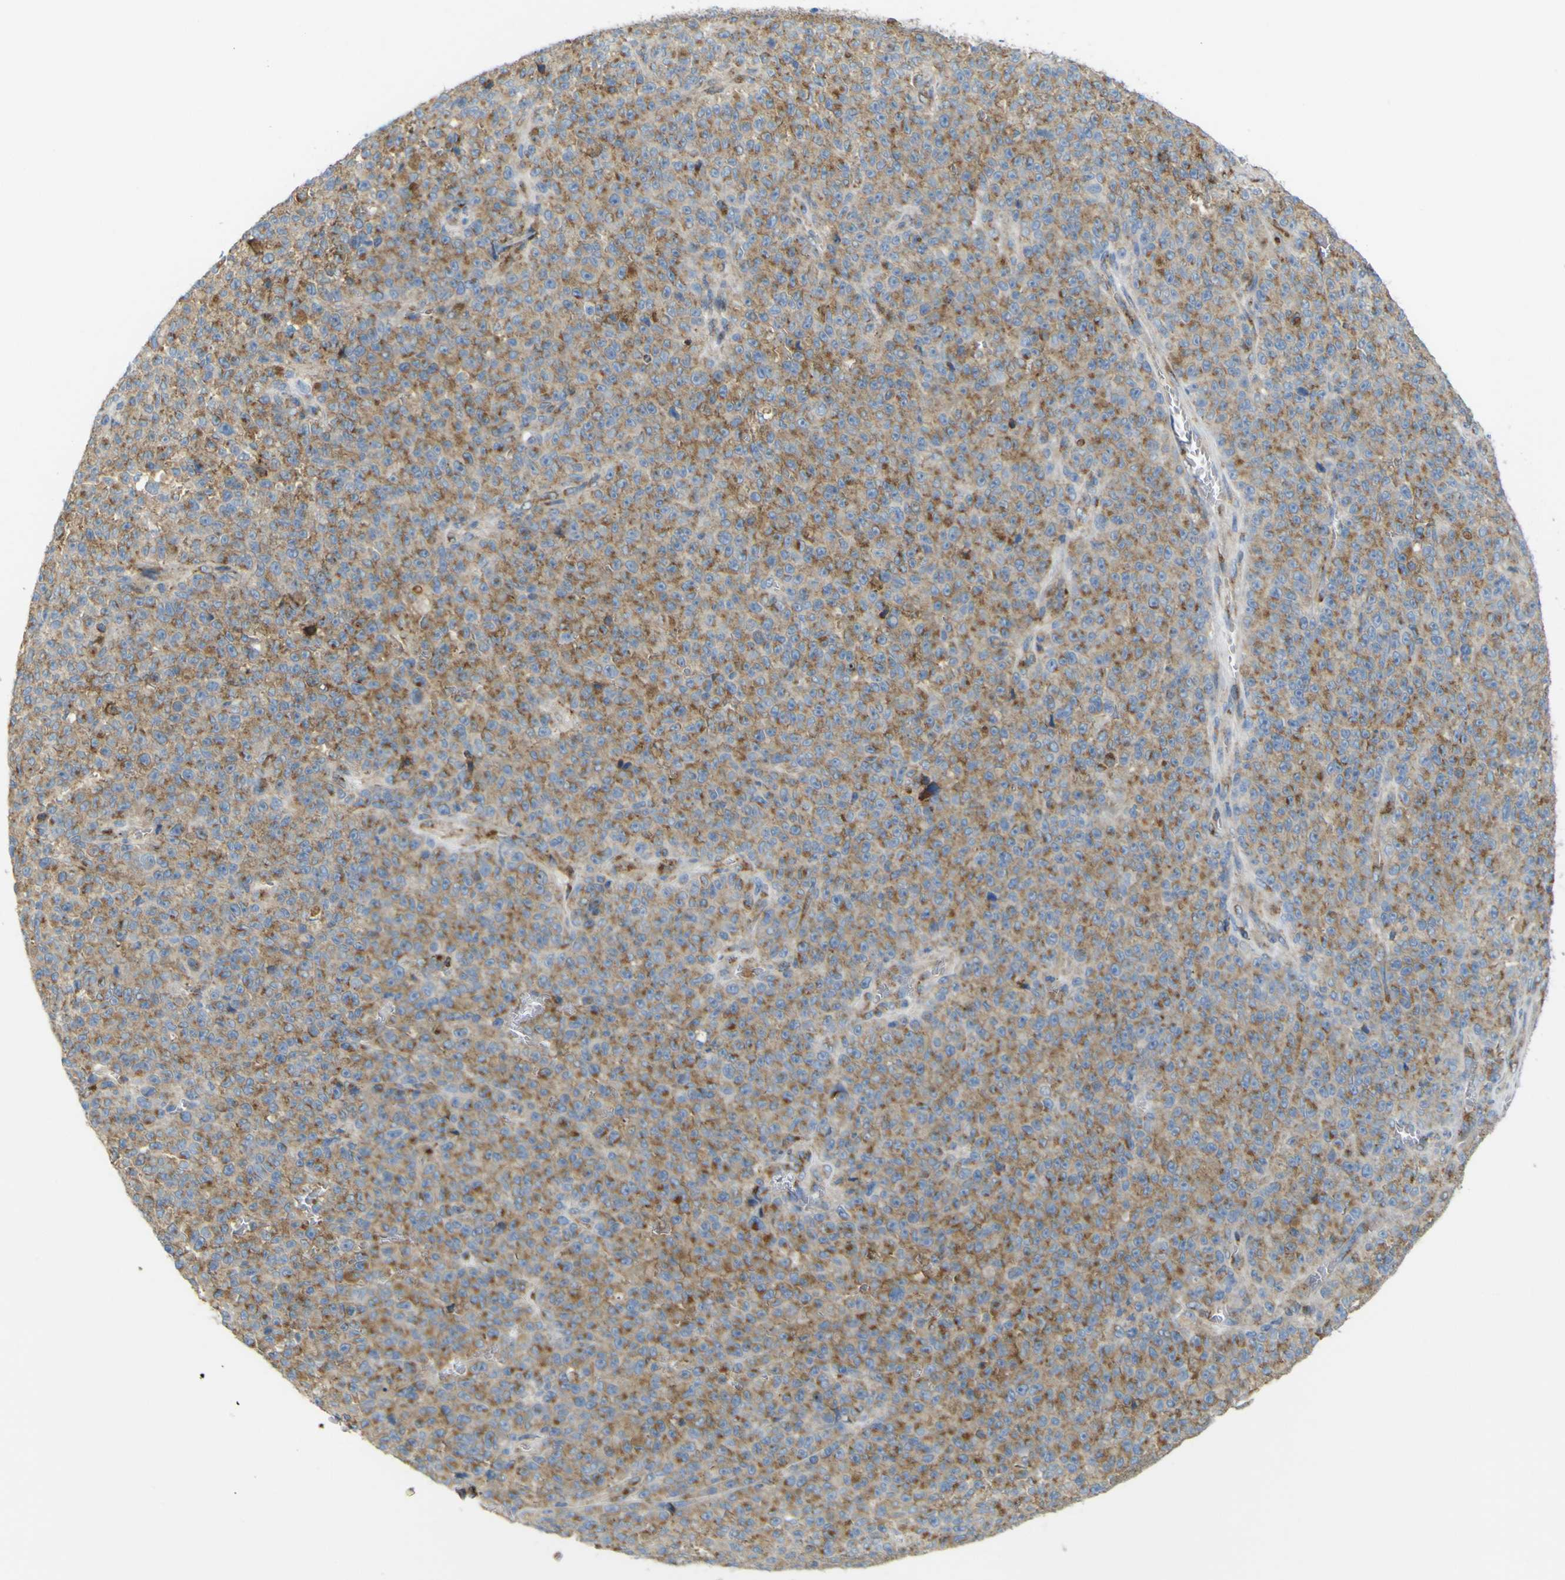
{"staining": {"intensity": "moderate", "quantity": ">75%", "location": "cytoplasmic/membranous"}, "tissue": "melanoma", "cell_type": "Tumor cells", "image_type": "cancer", "snomed": [{"axis": "morphology", "description": "Malignant melanoma, NOS"}, {"axis": "topography", "description": "Skin"}], "caption": "Malignant melanoma was stained to show a protein in brown. There is medium levels of moderate cytoplasmic/membranous positivity in about >75% of tumor cells.", "gene": "IGF2R", "patient": {"sex": "female", "age": 82}}